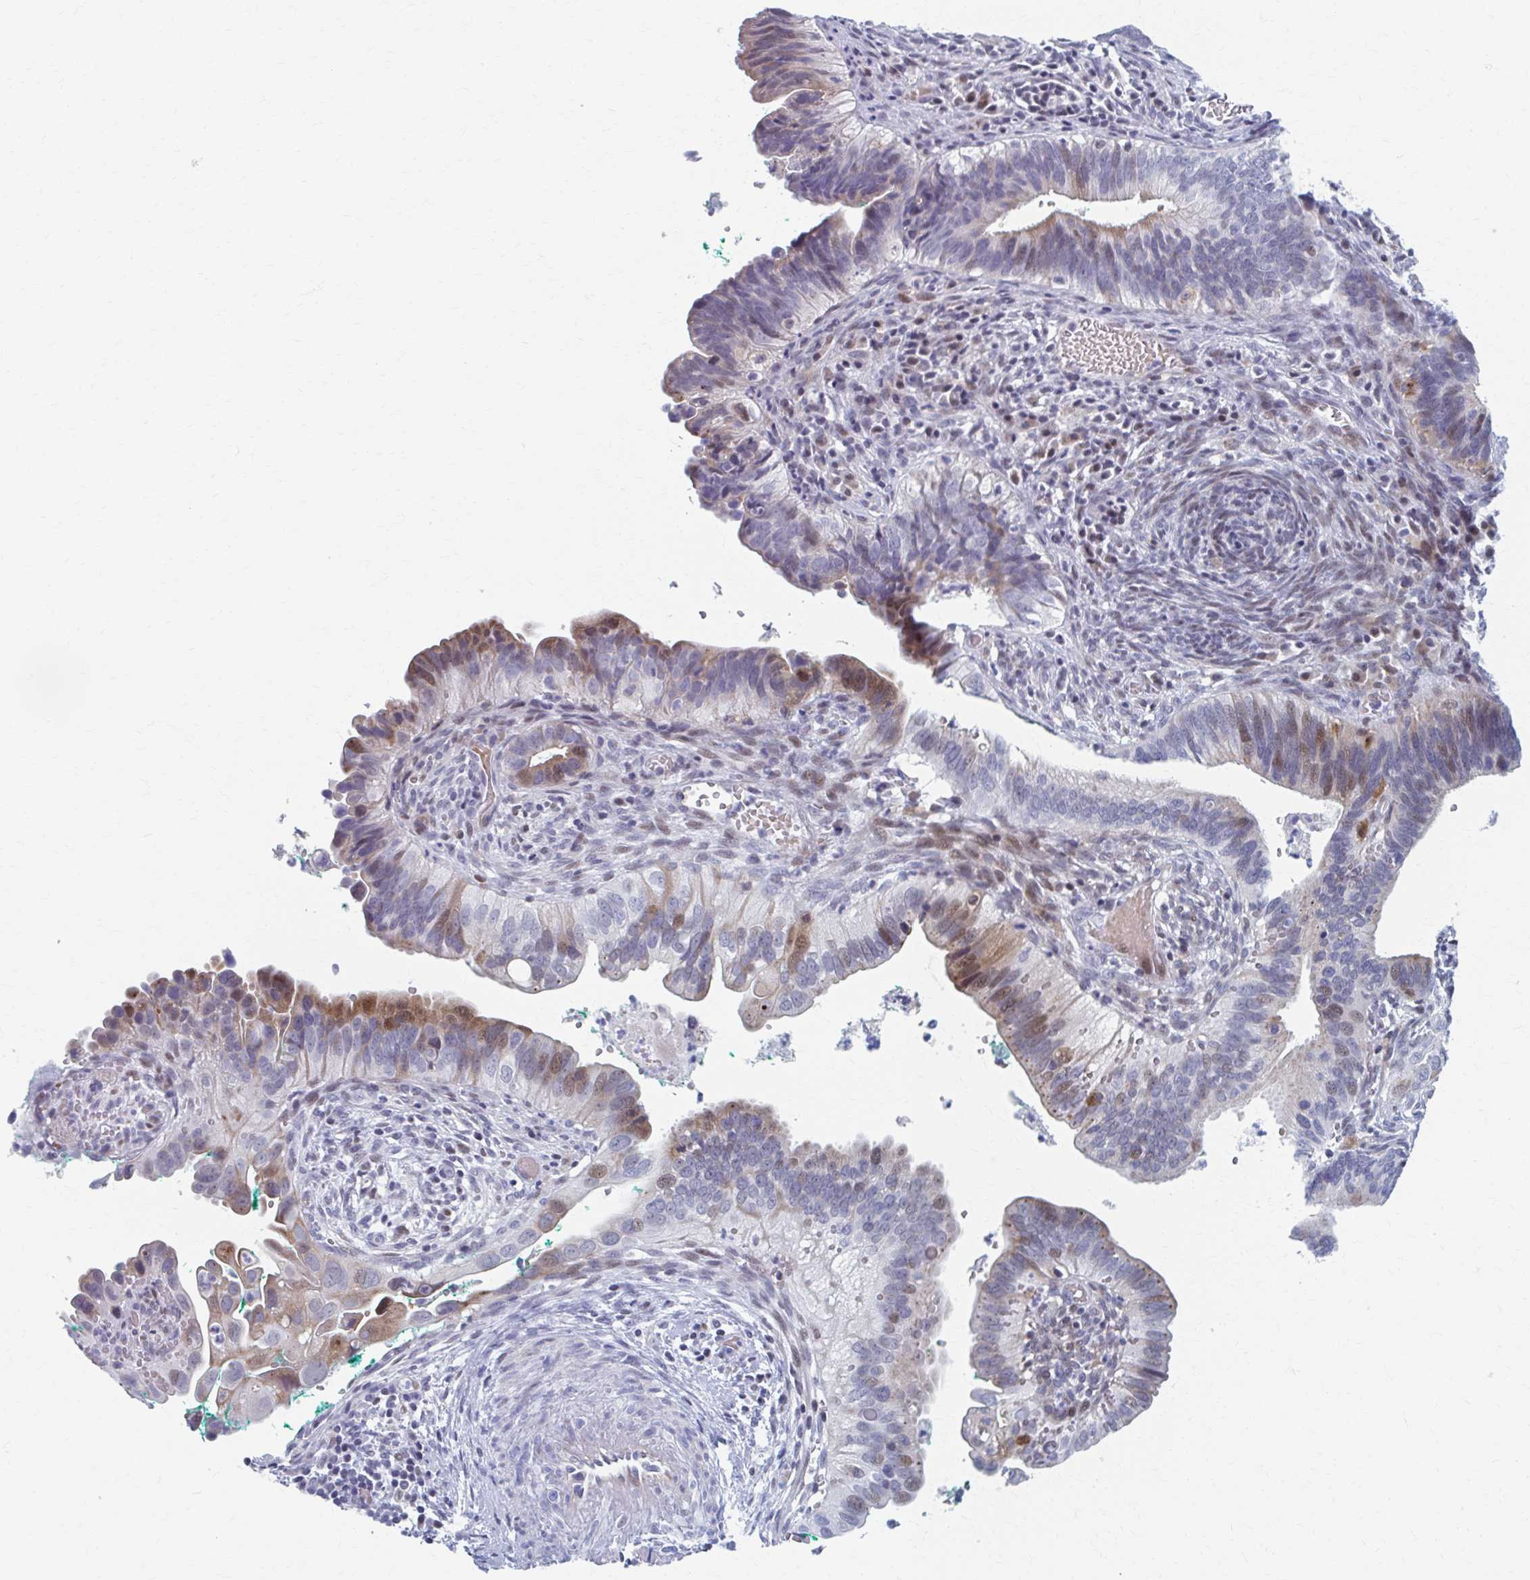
{"staining": {"intensity": "moderate", "quantity": "<25%", "location": "cytoplasmic/membranous,nuclear"}, "tissue": "cervical cancer", "cell_type": "Tumor cells", "image_type": "cancer", "snomed": [{"axis": "morphology", "description": "Adenocarcinoma, NOS"}, {"axis": "topography", "description": "Cervix"}], "caption": "Protein expression by immunohistochemistry (IHC) demonstrates moderate cytoplasmic/membranous and nuclear positivity in approximately <25% of tumor cells in cervical cancer (adenocarcinoma).", "gene": "ABHD16B", "patient": {"sex": "female", "age": 42}}